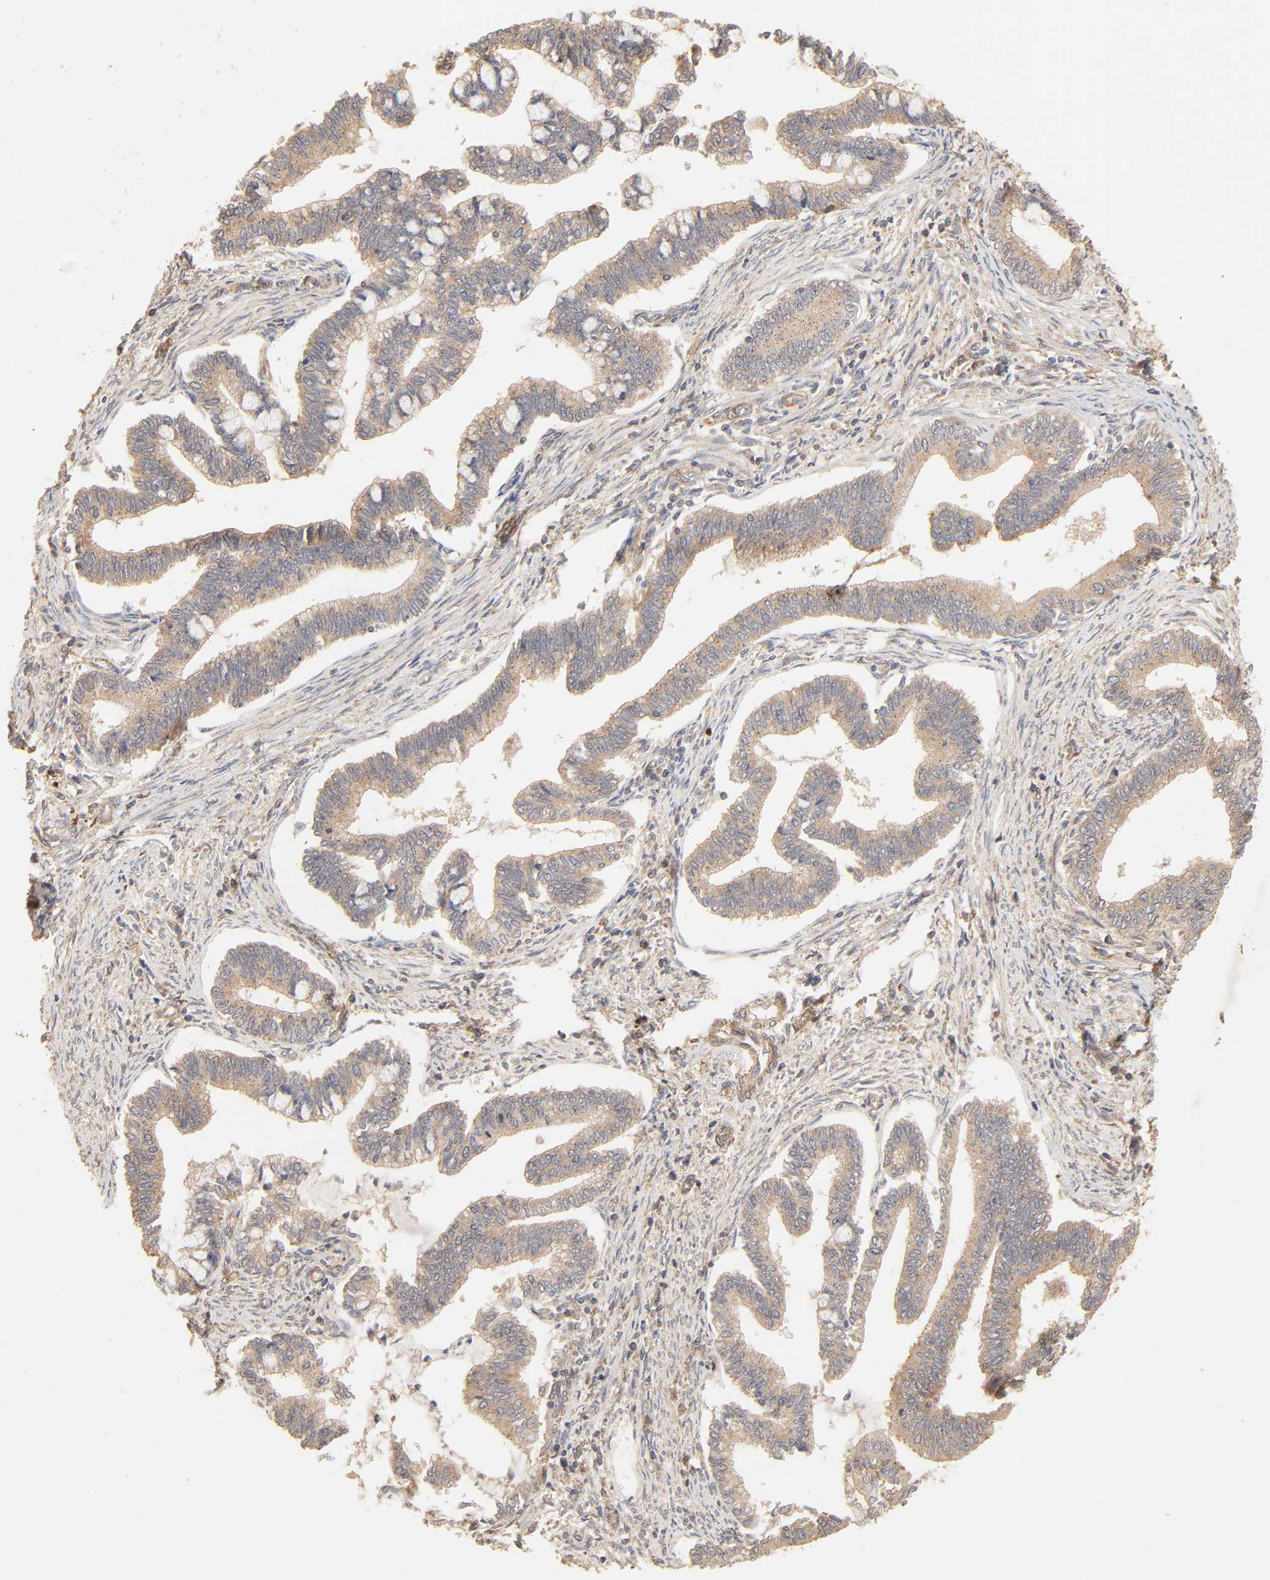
{"staining": {"intensity": "moderate", "quantity": ">75%", "location": "cytoplasmic/membranous"}, "tissue": "cervical cancer", "cell_type": "Tumor cells", "image_type": "cancer", "snomed": [{"axis": "morphology", "description": "Adenocarcinoma, NOS"}, {"axis": "topography", "description": "Cervix"}], "caption": "Moderate cytoplasmic/membranous expression for a protein is identified in about >75% of tumor cells of cervical cancer using immunohistochemistry (IHC).", "gene": "EPS8", "patient": {"sex": "female", "age": 36}}